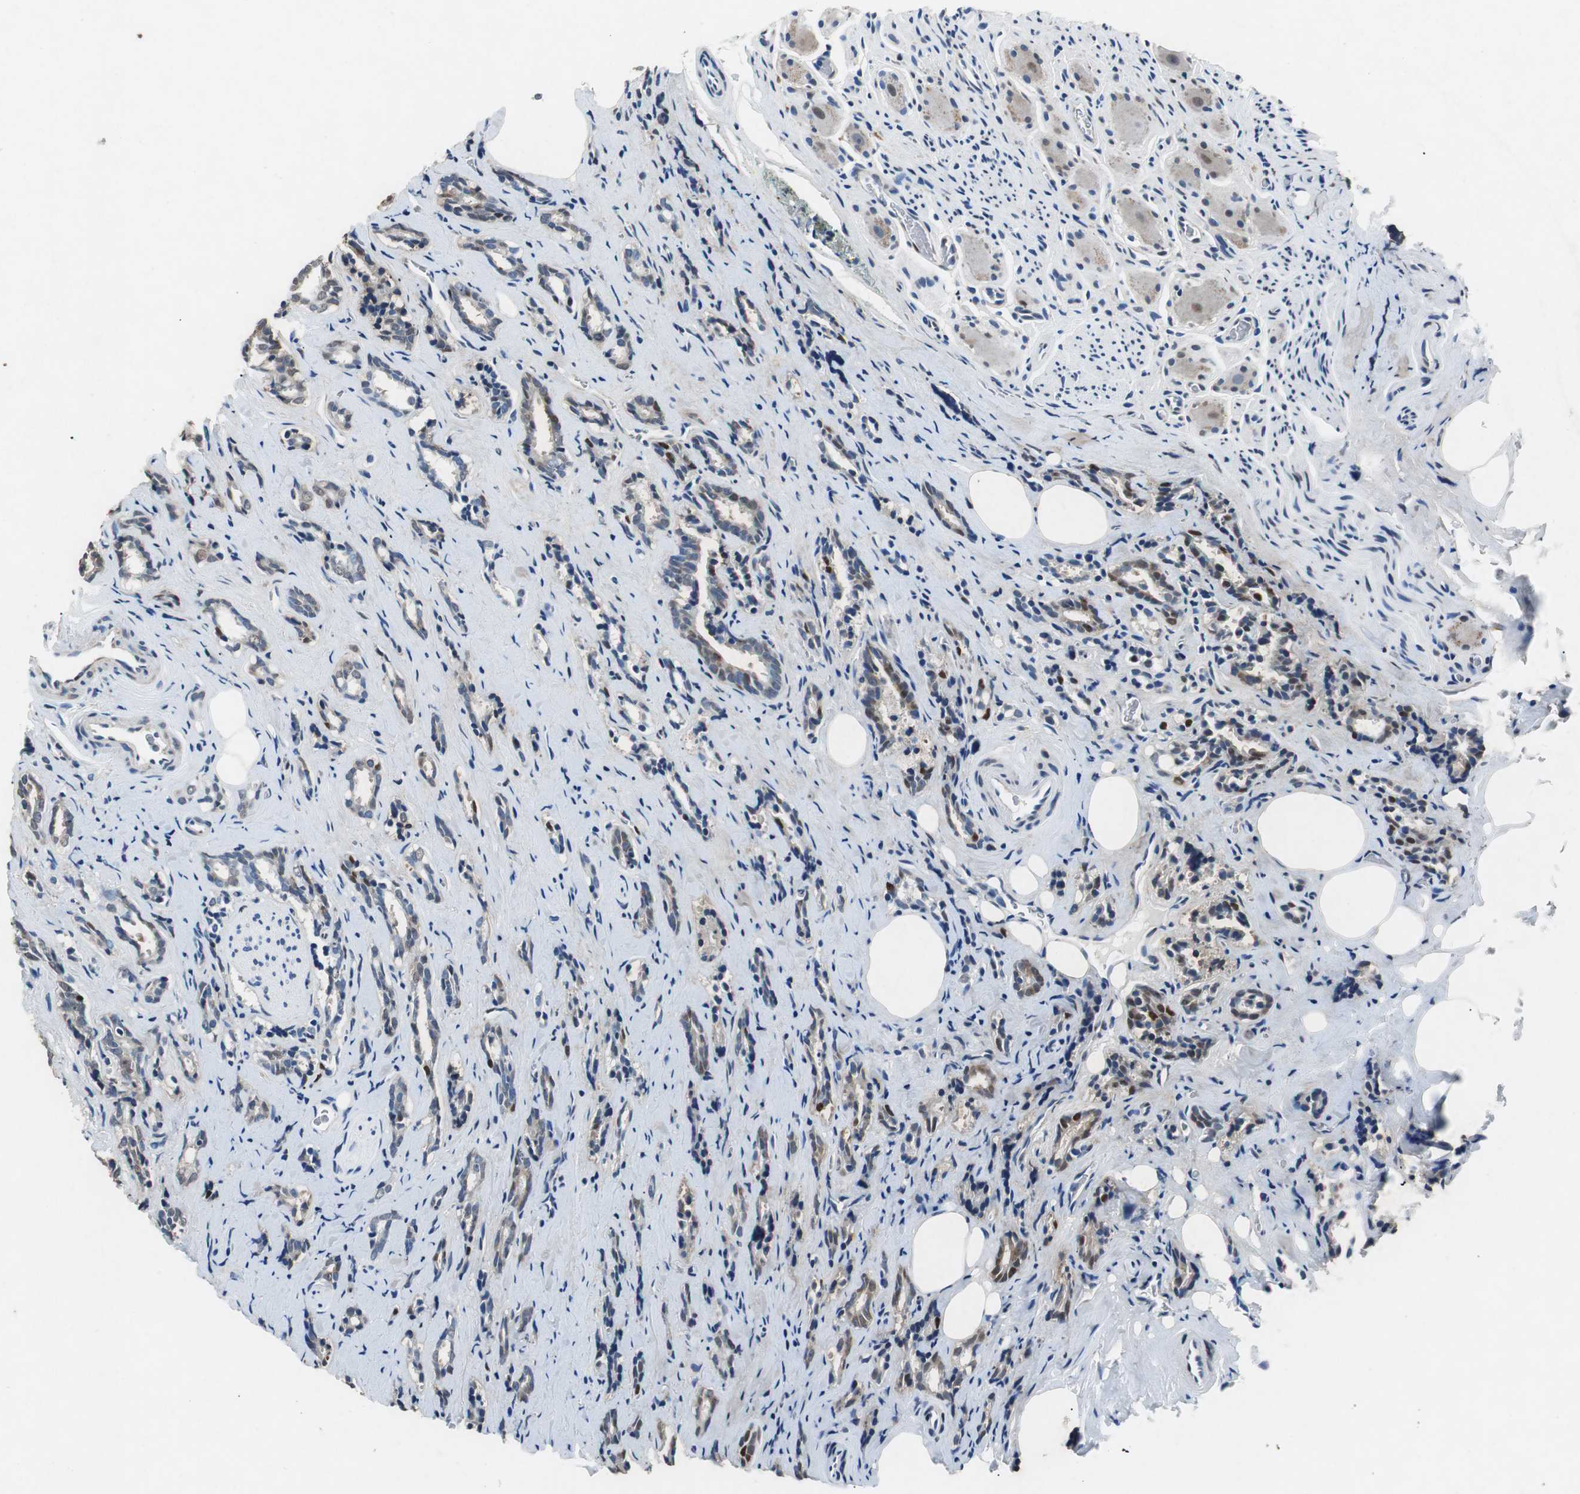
{"staining": {"intensity": "moderate", "quantity": "<25%", "location": "cytoplasmic/membranous,nuclear"}, "tissue": "prostate cancer", "cell_type": "Tumor cells", "image_type": "cancer", "snomed": [{"axis": "morphology", "description": "Adenocarcinoma, High grade"}, {"axis": "topography", "description": "Prostate"}], "caption": "Prostate cancer tissue displays moderate cytoplasmic/membranous and nuclear expression in about <25% of tumor cells, visualized by immunohistochemistry.", "gene": "RPL35", "patient": {"sex": "male", "age": 67}}